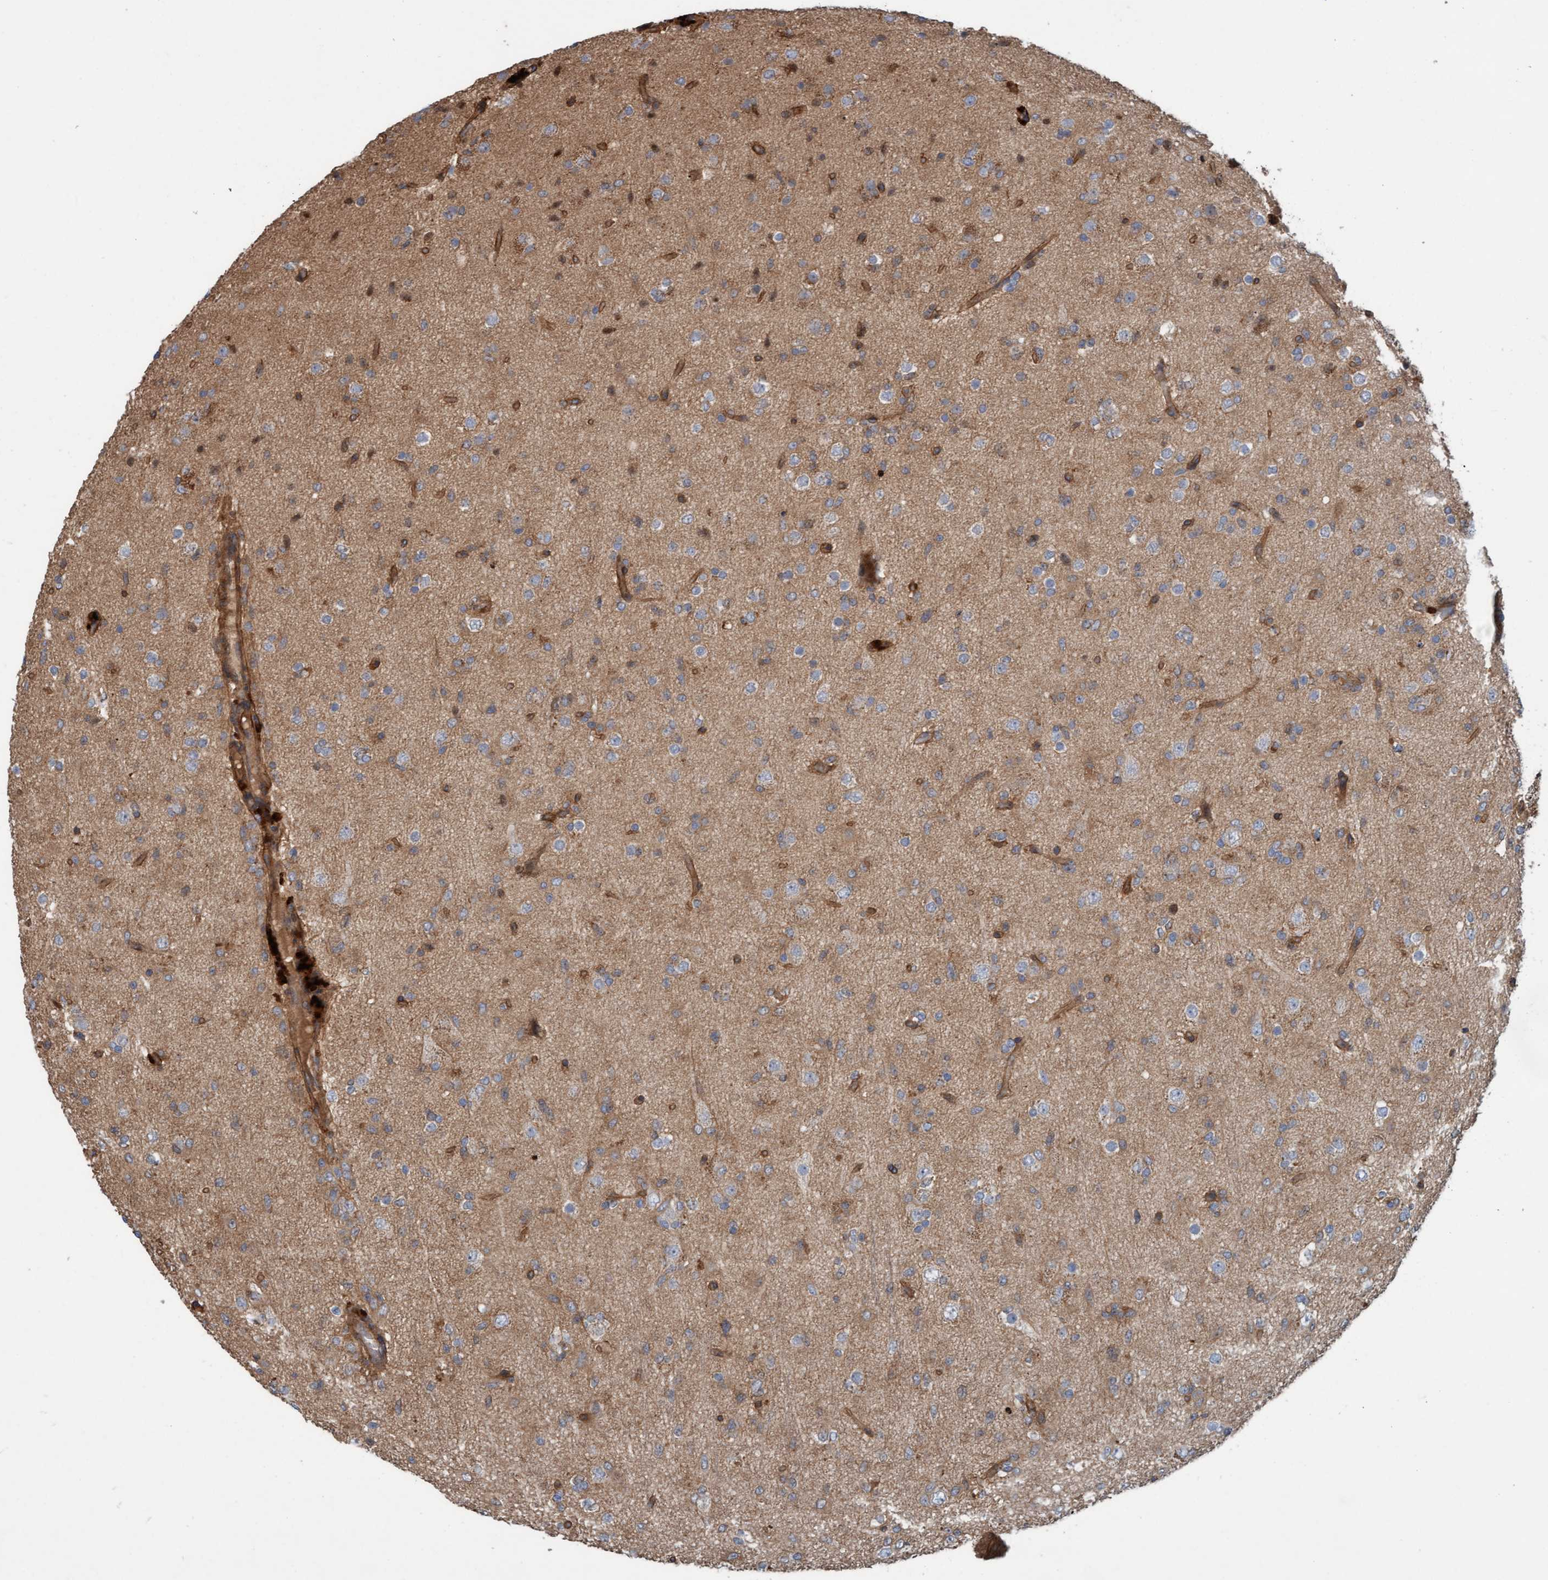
{"staining": {"intensity": "weak", "quantity": "25%-75%", "location": "cytoplasmic/membranous"}, "tissue": "glioma", "cell_type": "Tumor cells", "image_type": "cancer", "snomed": [{"axis": "morphology", "description": "Glioma, malignant, Low grade"}, {"axis": "topography", "description": "Brain"}], "caption": "Weak cytoplasmic/membranous expression for a protein is seen in approximately 25%-75% of tumor cells of glioma using IHC.", "gene": "ERAL1", "patient": {"sex": "male", "age": 65}}